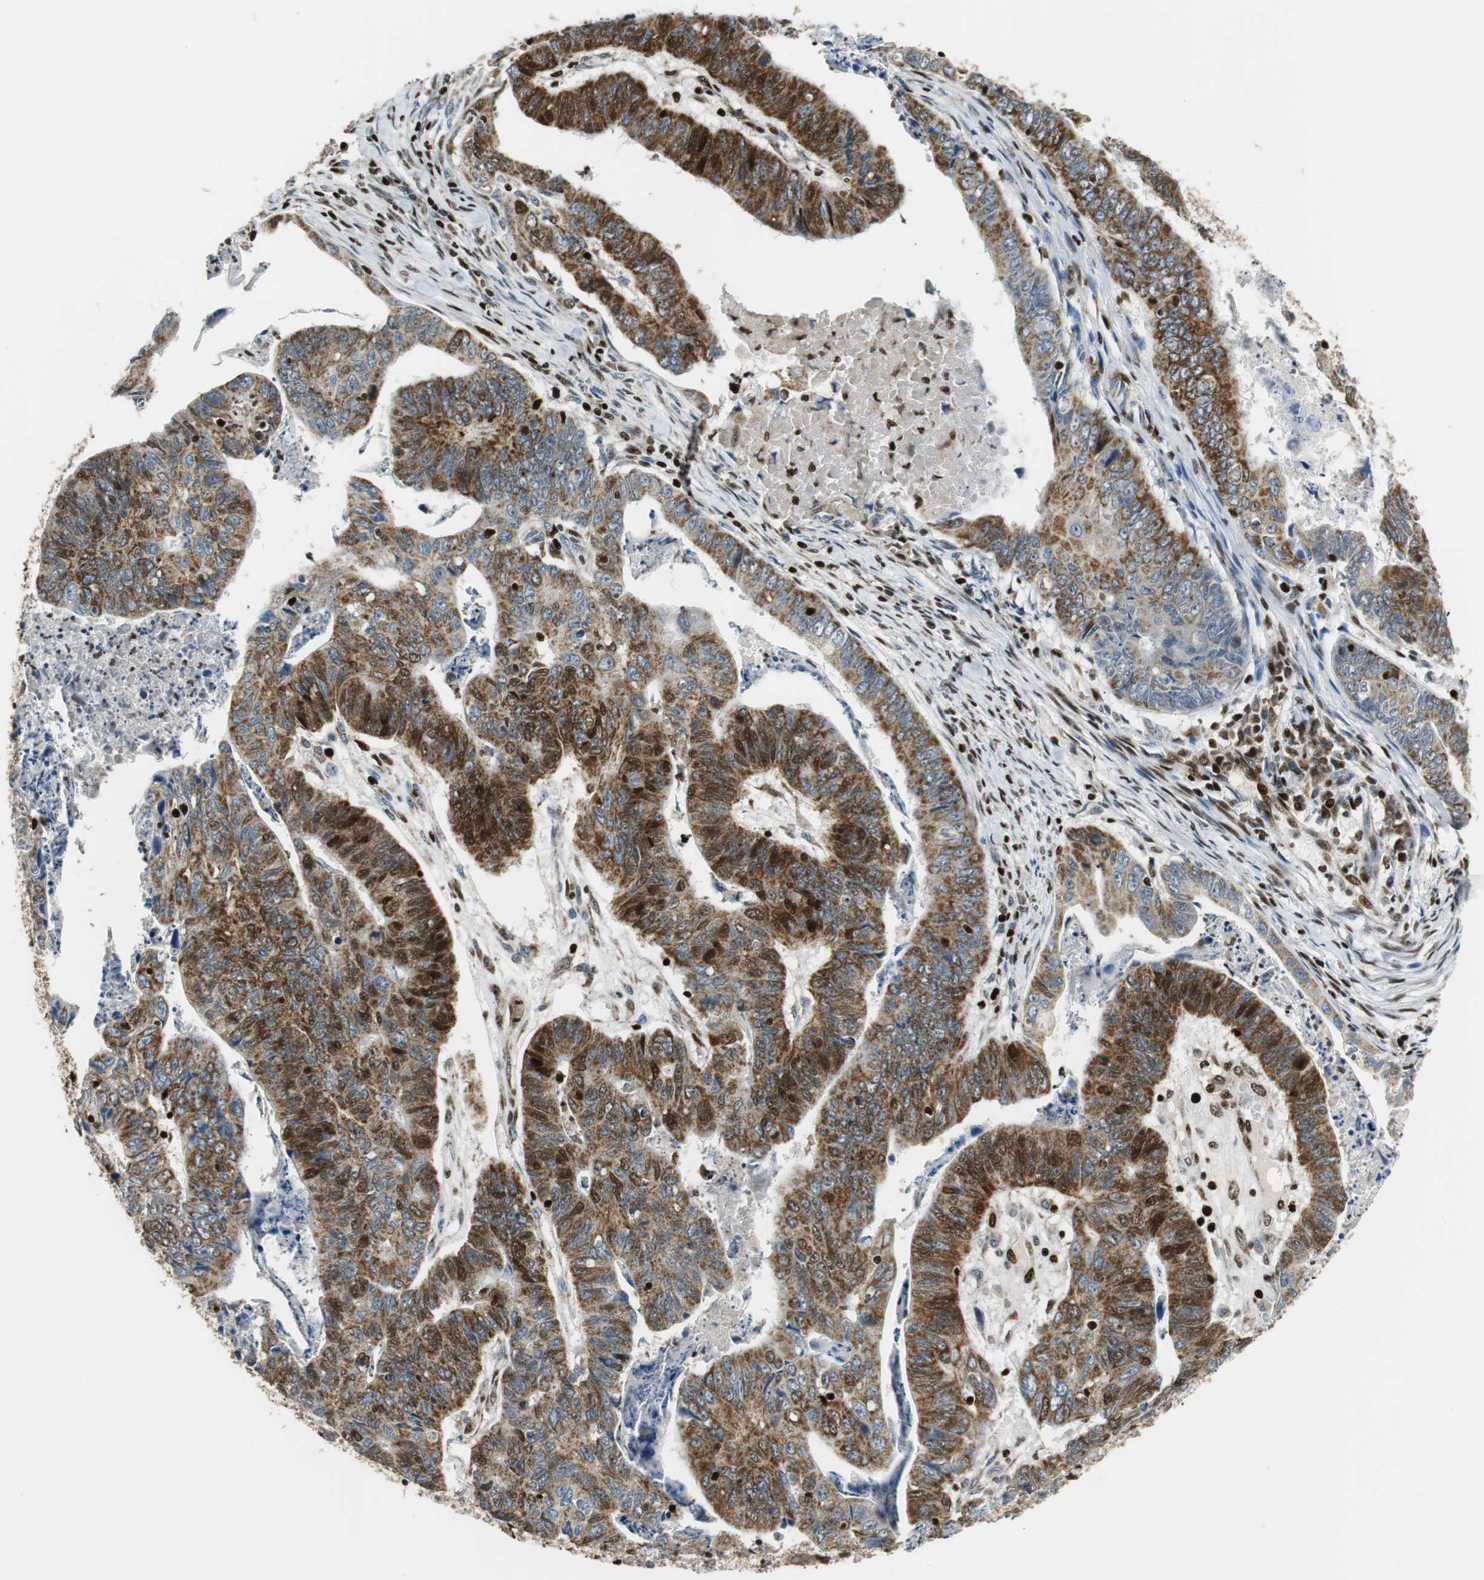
{"staining": {"intensity": "strong", "quantity": ">75%", "location": "cytoplasmic/membranous,nuclear"}, "tissue": "stomach cancer", "cell_type": "Tumor cells", "image_type": "cancer", "snomed": [{"axis": "morphology", "description": "Adenocarcinoma, NOS"}, {"axis": "topography", "description": "Stomach, lower"}], "caption": "This histopathology image shows IHC staining of human stomach cancer, with high strong cytoplasmic/membranous and nuclear positivity in approximately >75% of tumor cells.", "gene": "HDAC1", "patient": {"sex": "male", "age": 77}}